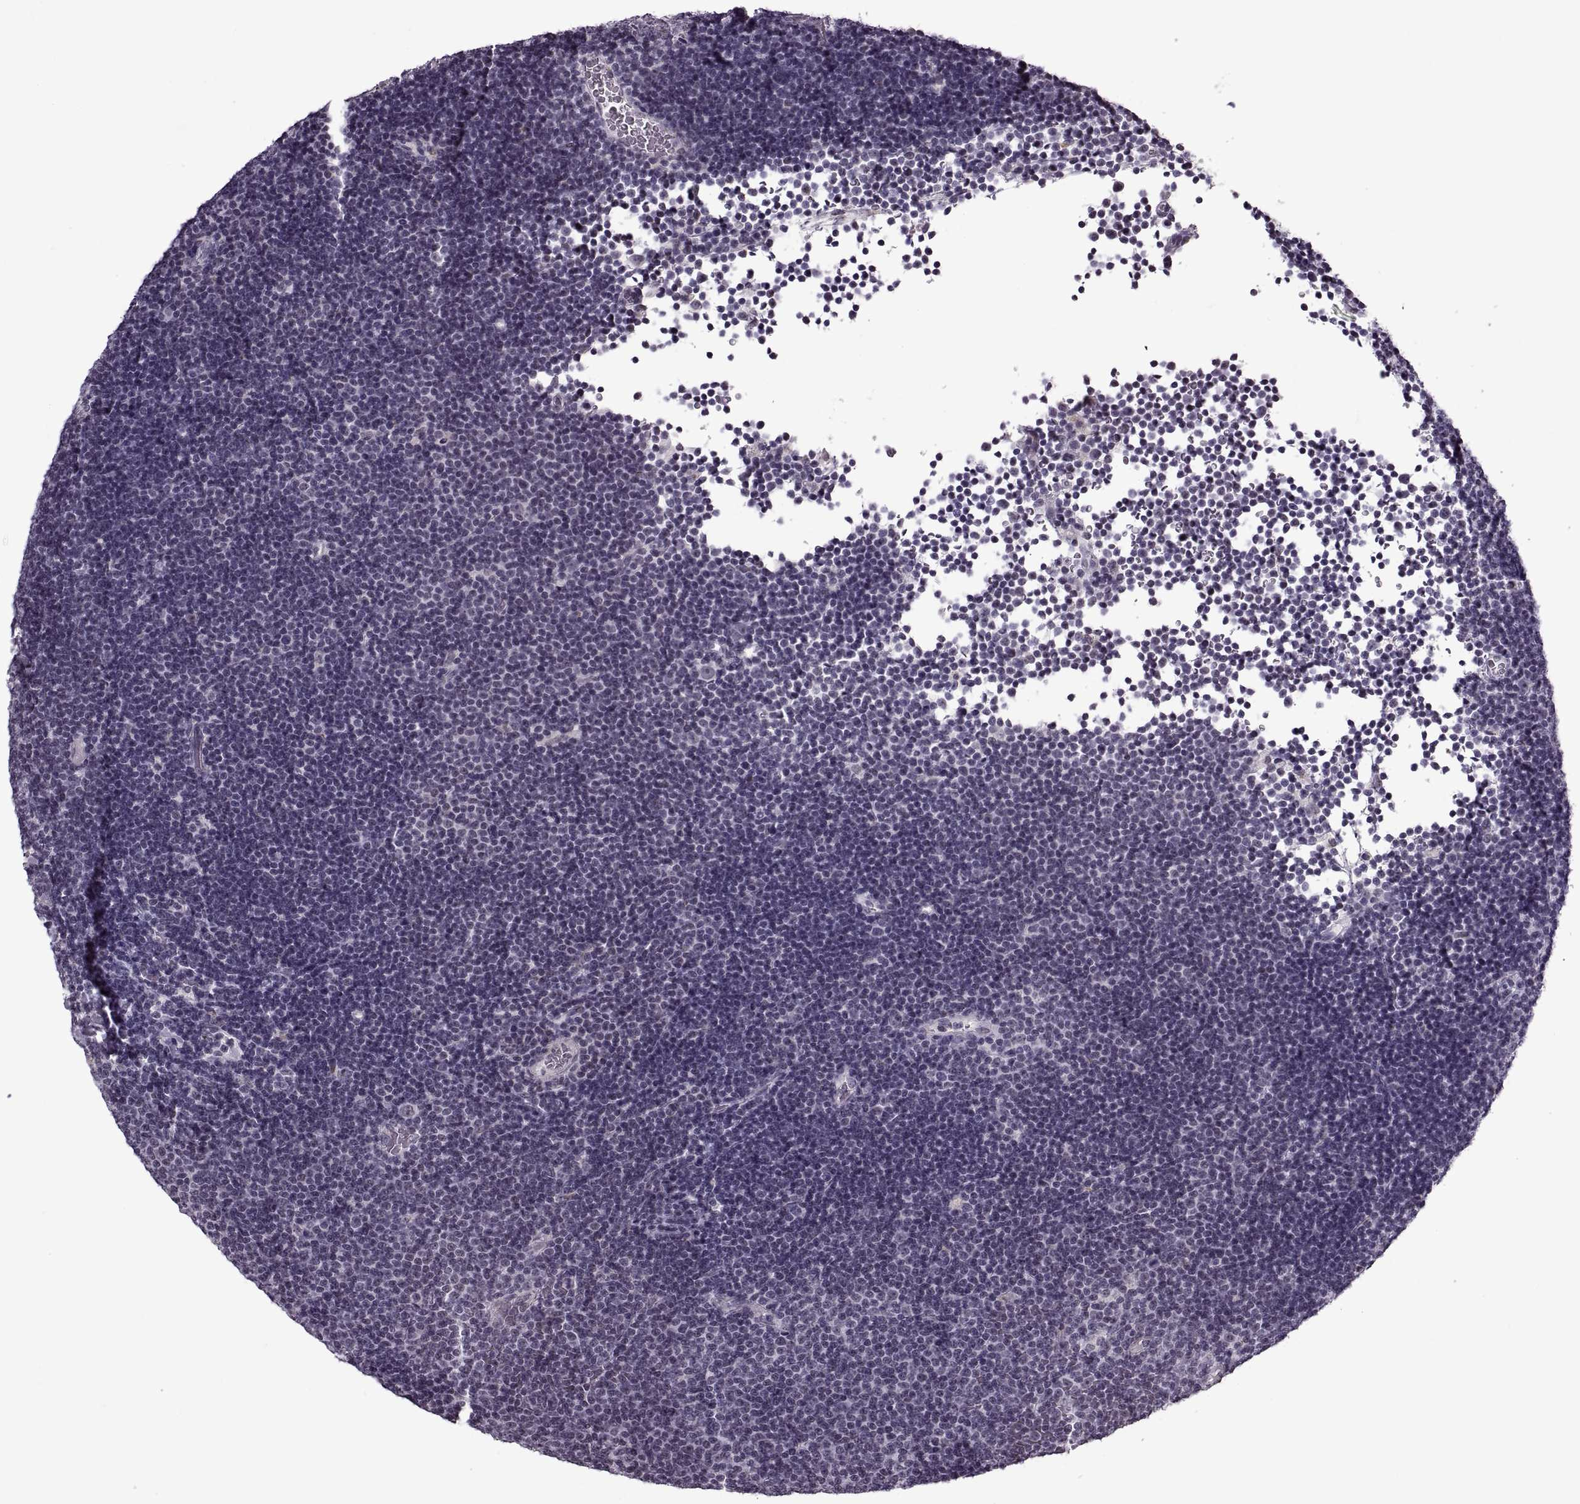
{"staining": {"intensity": "negative", "quantity": "none", "location": "none"}, "tissue": "lymphoma", "cell_type": "Tumor cells", "image_type": "cancer", "snomed": [{"axis": "morphology", "description": "Malignant lymphoma, non-Hodgkin's type, Low grade"}, {"axis": "topography", "description": "Brain"}], "caption": "This is an IHC histopathology image of low-grade malignant lymphoma, non-Hodgkin's type. There is no positivity in tumor cells.", "gene": "PRSS37", "patient": {"sex": "female", "age": 66}}